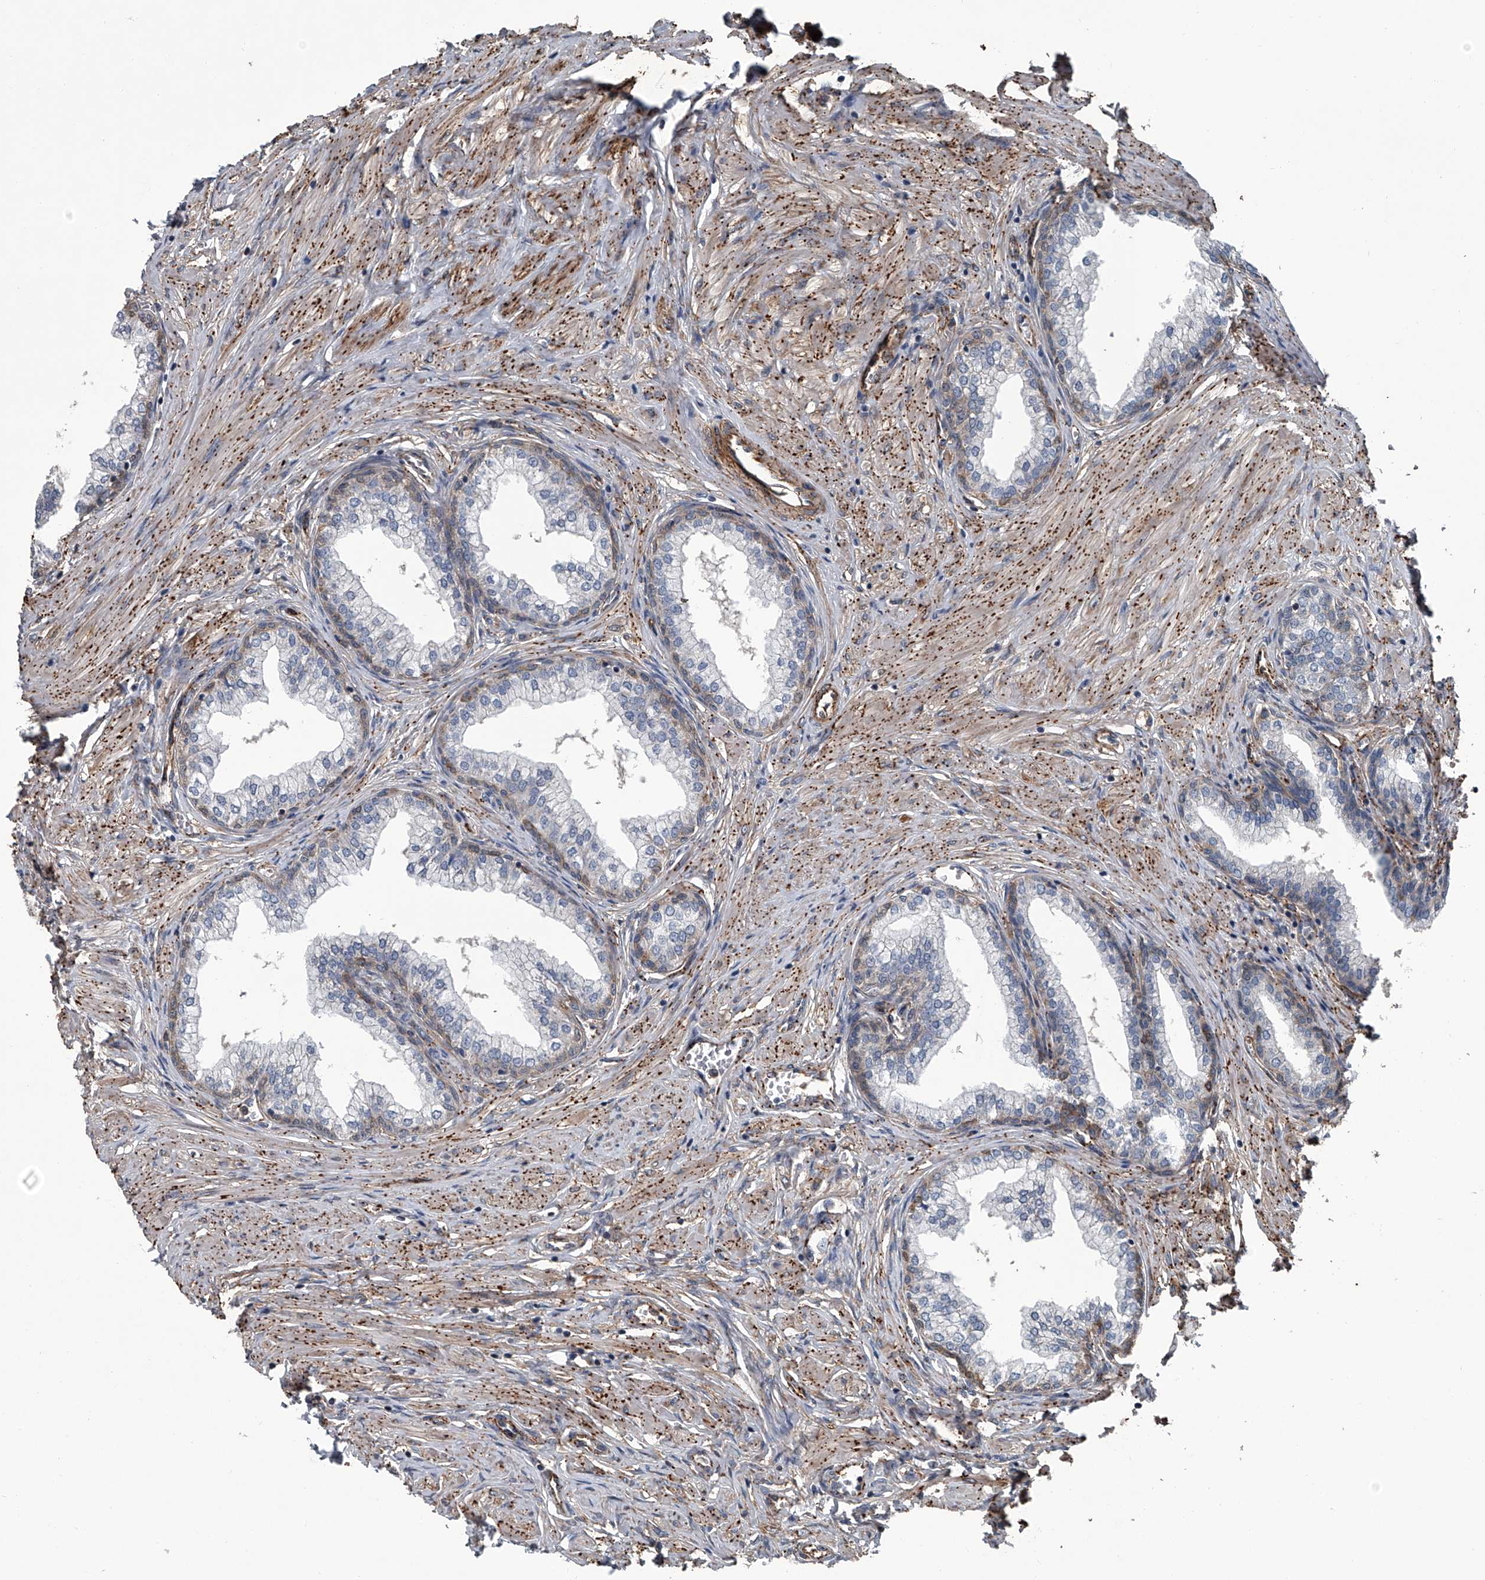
{"staining": {"intensity": "weak", "quantity": "<25%", "location": "cytoplasmic/membranous"}, "tissue": "prostate", "cell_type": "Glandular cells", "image_type": "normal", "snomed": [{"axis": "morphology", "description": "Normal tissue, NOS"}, {"axis": "morphology", "description": "Urothelial carcinoma, Low grade"}, {"axis": "topography", "description": "Urinary bladder"}, {"axis": "topography", "description": "Prostate"}], "caption": "This is an immunohistochemistry (IHC) image of unremarkable human prostate. There is no staining in glandular cells.", "gene": "LDLRAD2", "patient": {"sex": "male", "age": 60}}